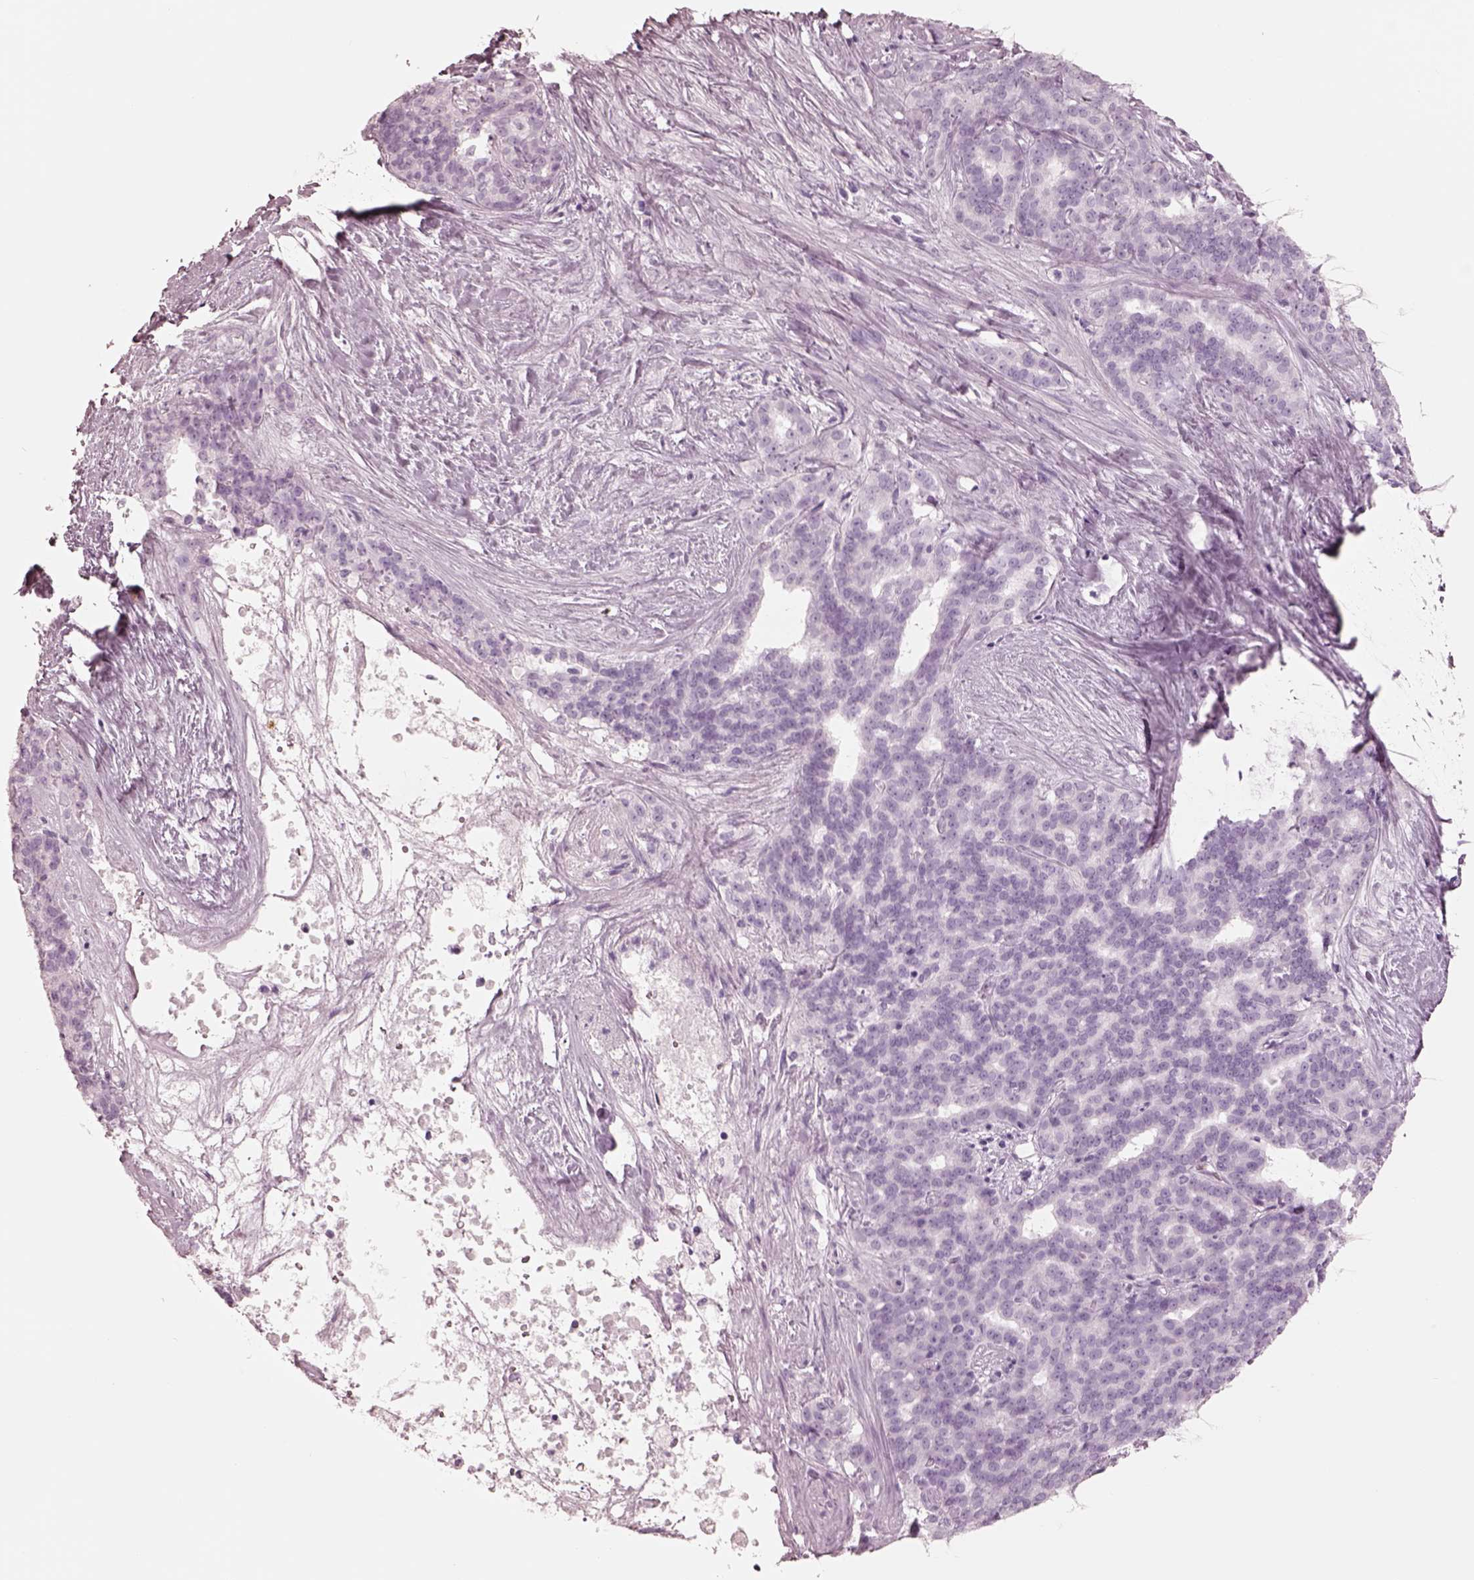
{"staining": {"intensity": "negative", "quantity": "none", "location": "none"}, "tissue": "liver cancer", "cell_type": "Tumor cells", "image_type": "cancer", "snomed": [{"axis": "morphology", "description": "Cholangiocarcinoma"}, {"axis": "topography", "description": "Liver"}], "caption": "Image shows no protein positivity in tumor cells of liver cancer (cholangiocarcinoma) tissue. (DAB (3,3'-diaminobenzidine) immunohistochemistry (IHC), high magnification).", "gene": "ELANE", "patient": {"sex": "female", "age": 47}}